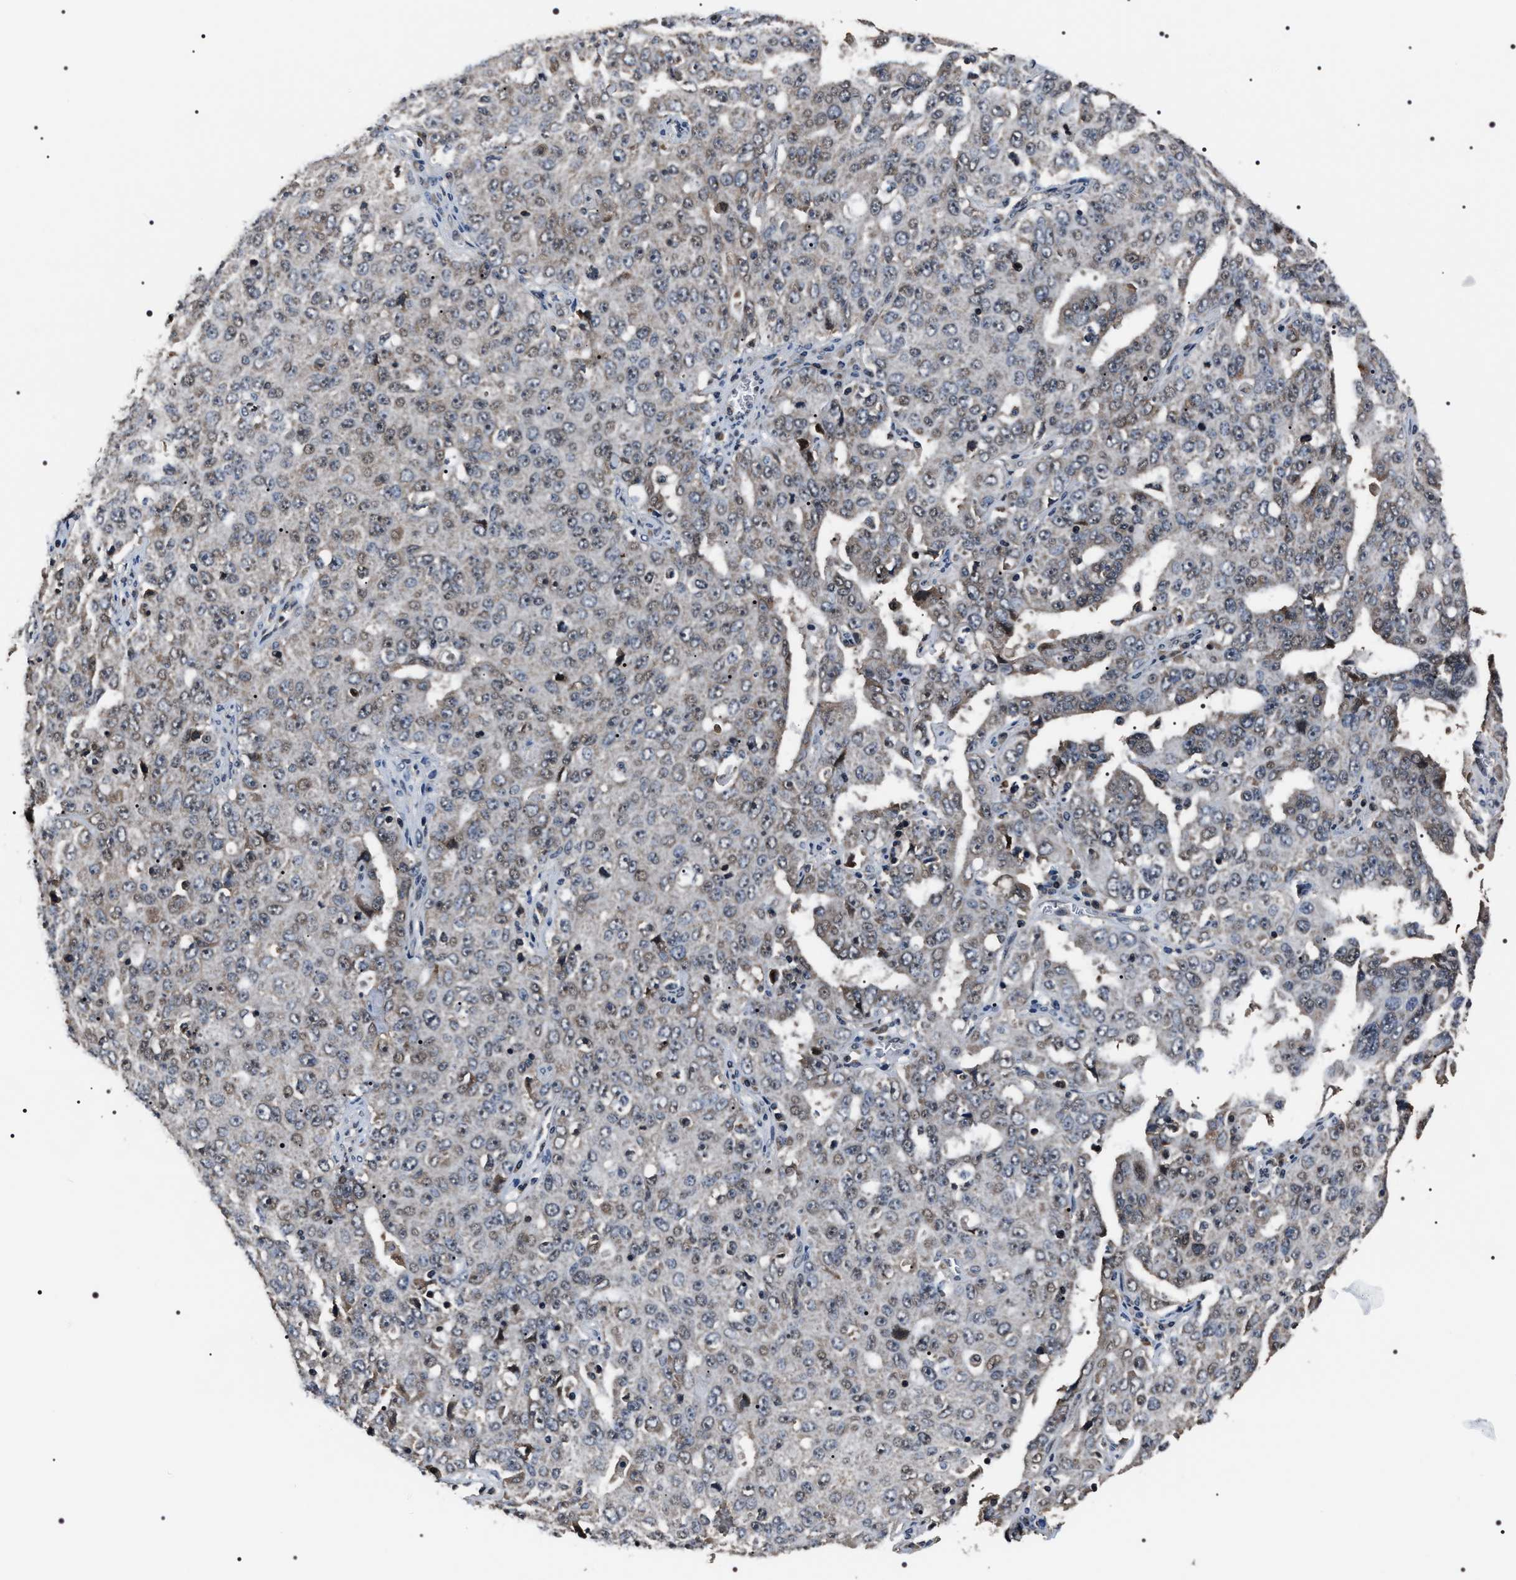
{"staining": {"intensity": "weak", "quantity": "<25%", "location": "cytoplasmic/membranous,nuclear"}, "tissue": "ovarian cancer", "cell_type": "Tumor cells", "image_type": "cancer", "snomed": [{"axis": "morphology", "description": "Carcinoma, endometroid"}, {"axis": "topography", "description": "Ovary"}], "caption": "This is an immunohistochemistry (IHC) histopathology image of human endometroid carcinoma (ovarian). There is no staining in tumor cells.", "gene": "SIPA1", "patient": {"sex": "female", "age": 62}}